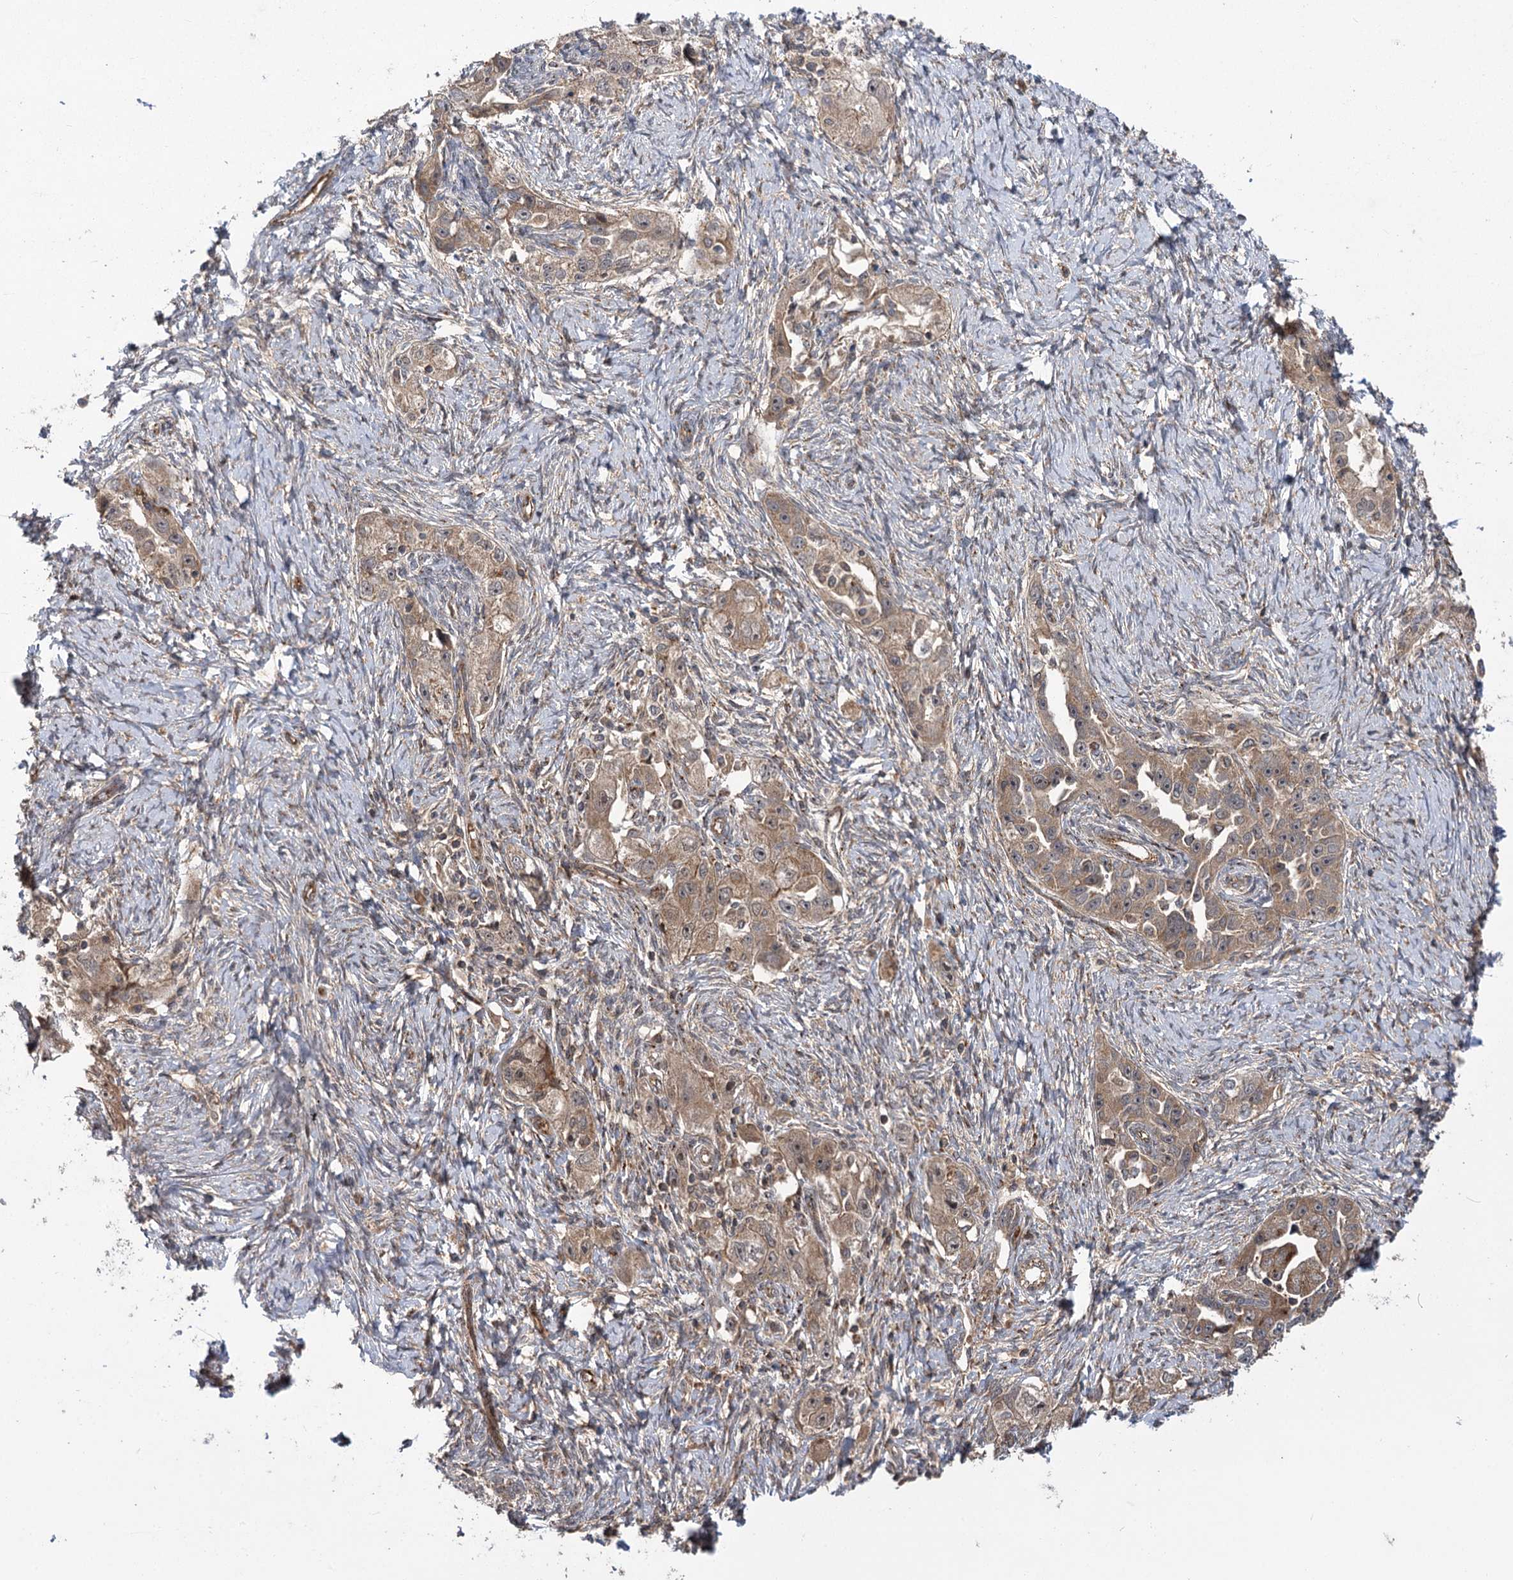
{"staining": {"intensity": "moderate", "quantity": ">75%", "location": "cytoplasmic/membranous"}, "tissue": "ovarian cancer", "cell_type": "Tumor cells", "image_type": "cancer", "snomed": [{"axis": "morphology", "description": "Carcinoma, NOS"}, {"axis": "morphology", "description": "Cystadenocarcinoma, serous, NOS"}, {"axis": "topography", "description": "Ovary"}], "caption": "IHC staining of ovarian serous cystadenocarcinoma, which exhibits medium levels of moderate cytoplasmic/membranous expression in about >75% of tumor cells indicating moderate cytoplasmic/membranous protein positivity. The staining was performed using DAB (3,3'-diaminobenzidine) (brown) for protein detection and nuclei were counterstained in hematoxylin (blue).", "gene": "CARD19", "patient": {"sex": "female", "age": 69}}